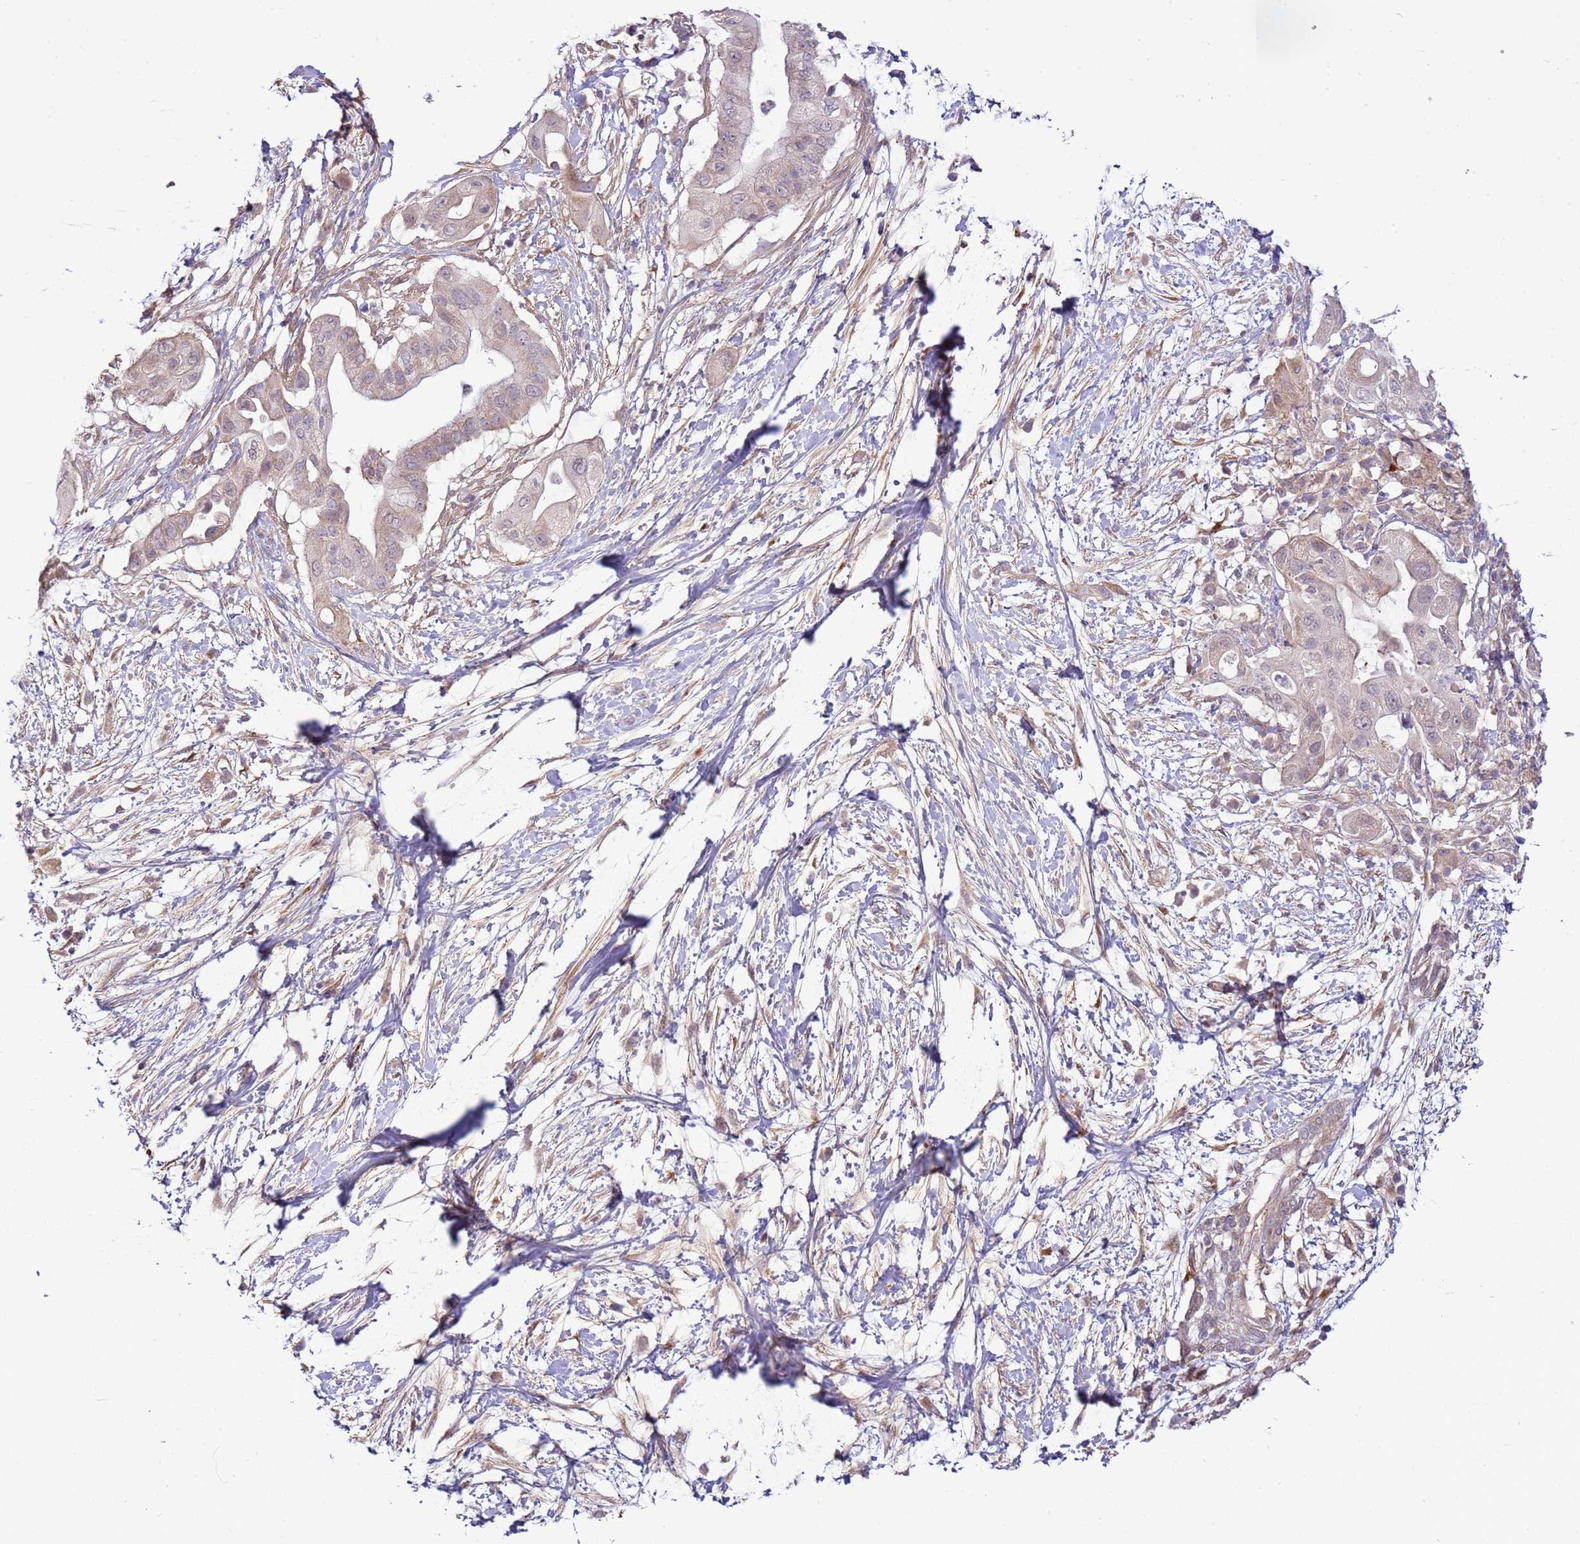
{"staining": {"intensity": "weak", "quantity": "<25%", "location": "cytoplasmic/membranous"}, "tissue": "pancreatic cancer", "cell_type": "Tumor cells", "image_type": "cancer", "snomed": [{"axis": "morphology", "description": "Adenocarcinoma, NOS"}, {"axis": "topography", "description": "Pancreas"}], "caption": "There is no significant positivity in tumor cells of pancreatic adenocarcinoma.", "gene": "SCARA3", "patient": {"sex": "male", "age": 68}}